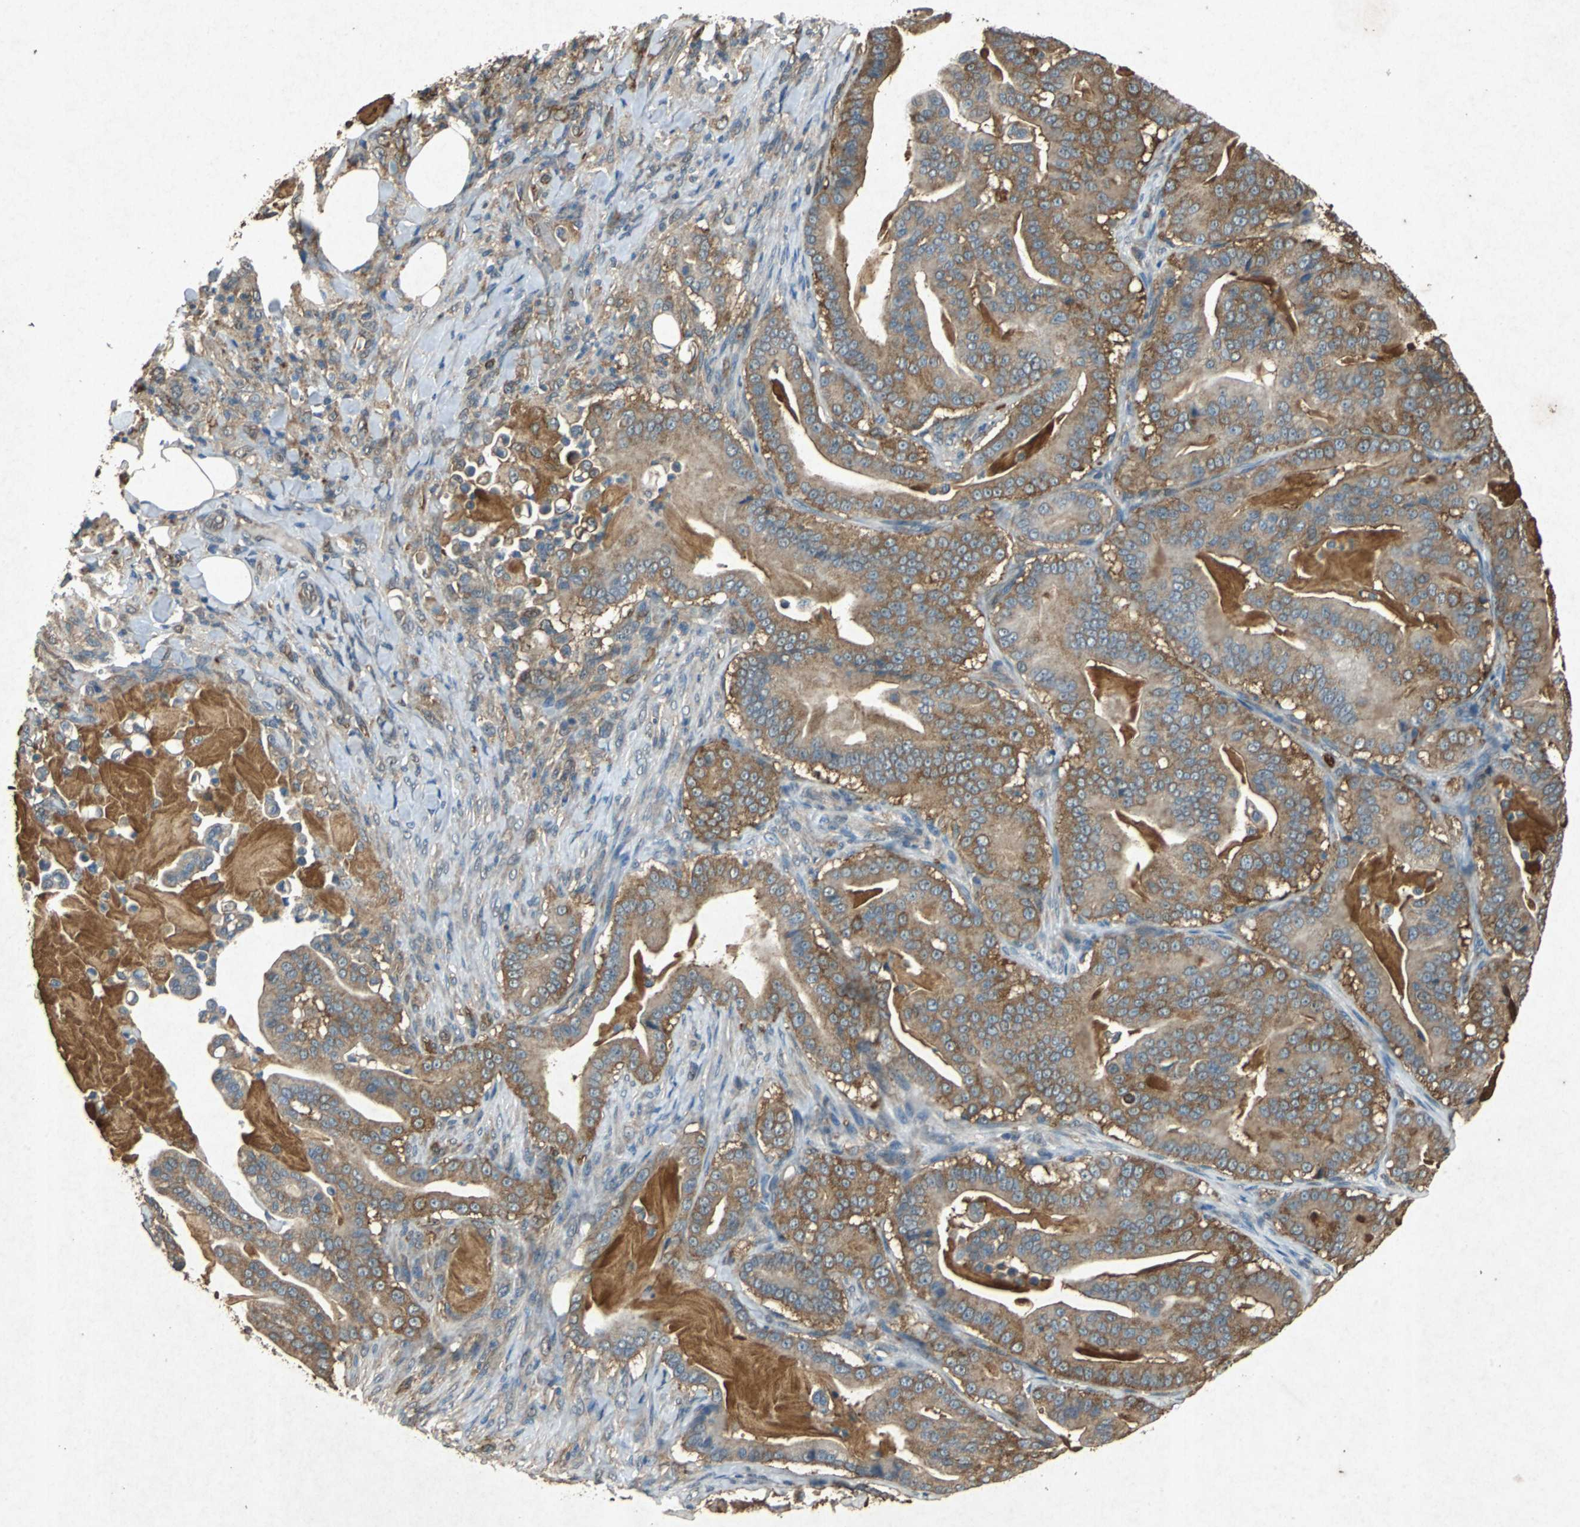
{"staining": {"intensity": "moderate", "quantity": ">75%", "location": "cytoplasmic/membranous"}, "tissue": "pancreatic cancer", "cell_type": "Tumor cells", "image_type": "cancer", "snomed": [{"axis": "morphology", "description": "Adenocarcinoma, NOS"}, {"axis": "topography", "description": "Pancreas"}], "caption": "This photomicrograph demonstrates immunohistochemistry (IHC) staining of pancreatic cancer (adenocarcinoma), with medium moderate cytoplasmic/membranous staining in approximately >75% of tumor cells.", "gene": "HSP90AB1", "patient": {"sex": "male", "age": 63}}